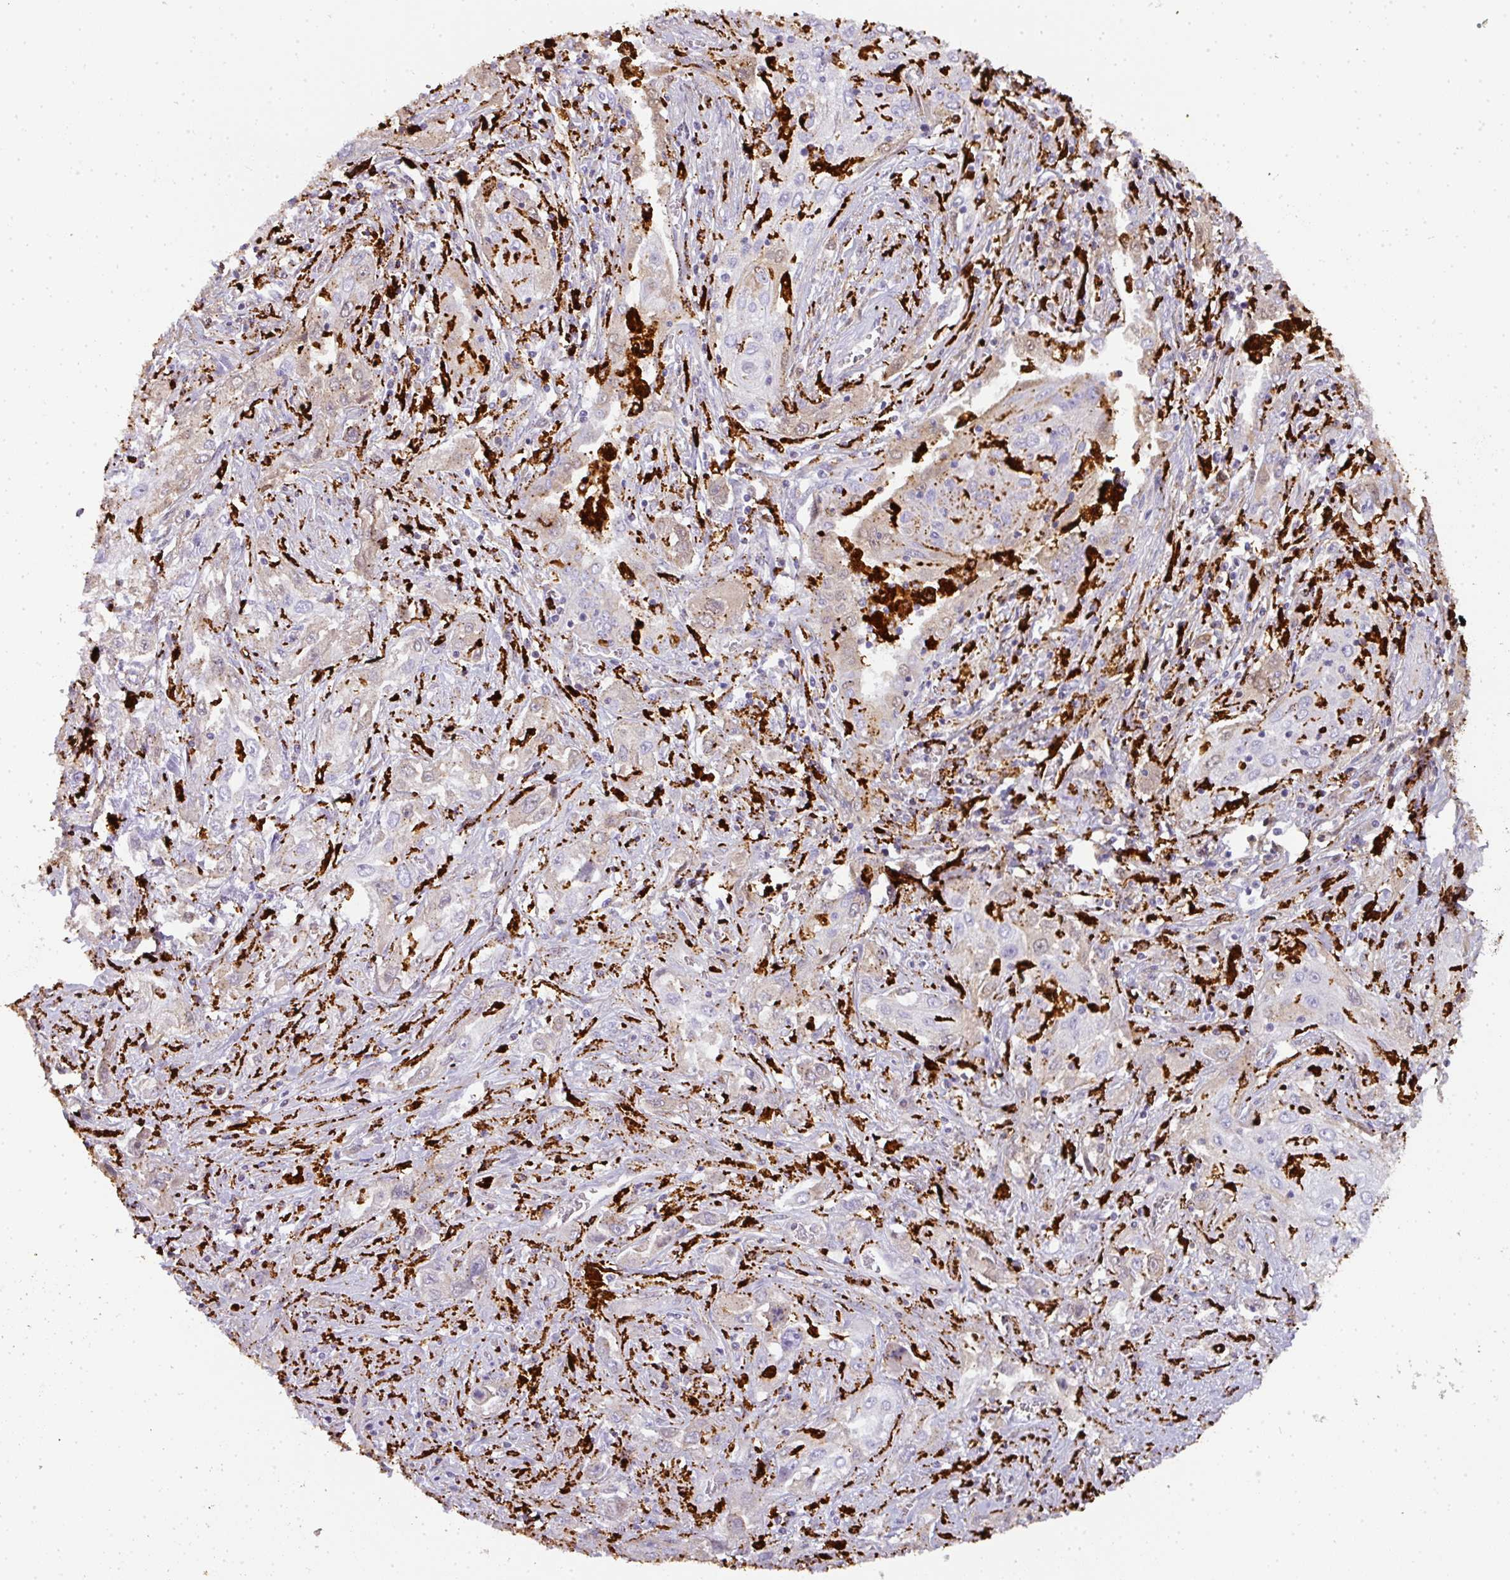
{"staining": {"intensity": "weak", "quantity": "<25%", "location": "cytoplasmic/membranous"}, "tissue": "lung cancer", "cell_type": "Tumor cells", "image_type": "cancer", "snomed": [{"axis": "morphology", "description": "Squamous cell carcinoma, NOS"}, {"axis": "topography", "description": "Lung"}], "caption": "Tumor cells show no significant positivity in lung cancer (squamous cell carcinoma).", "gene": "MMACHC", "patient": {"sex": "female", "age": 69}}